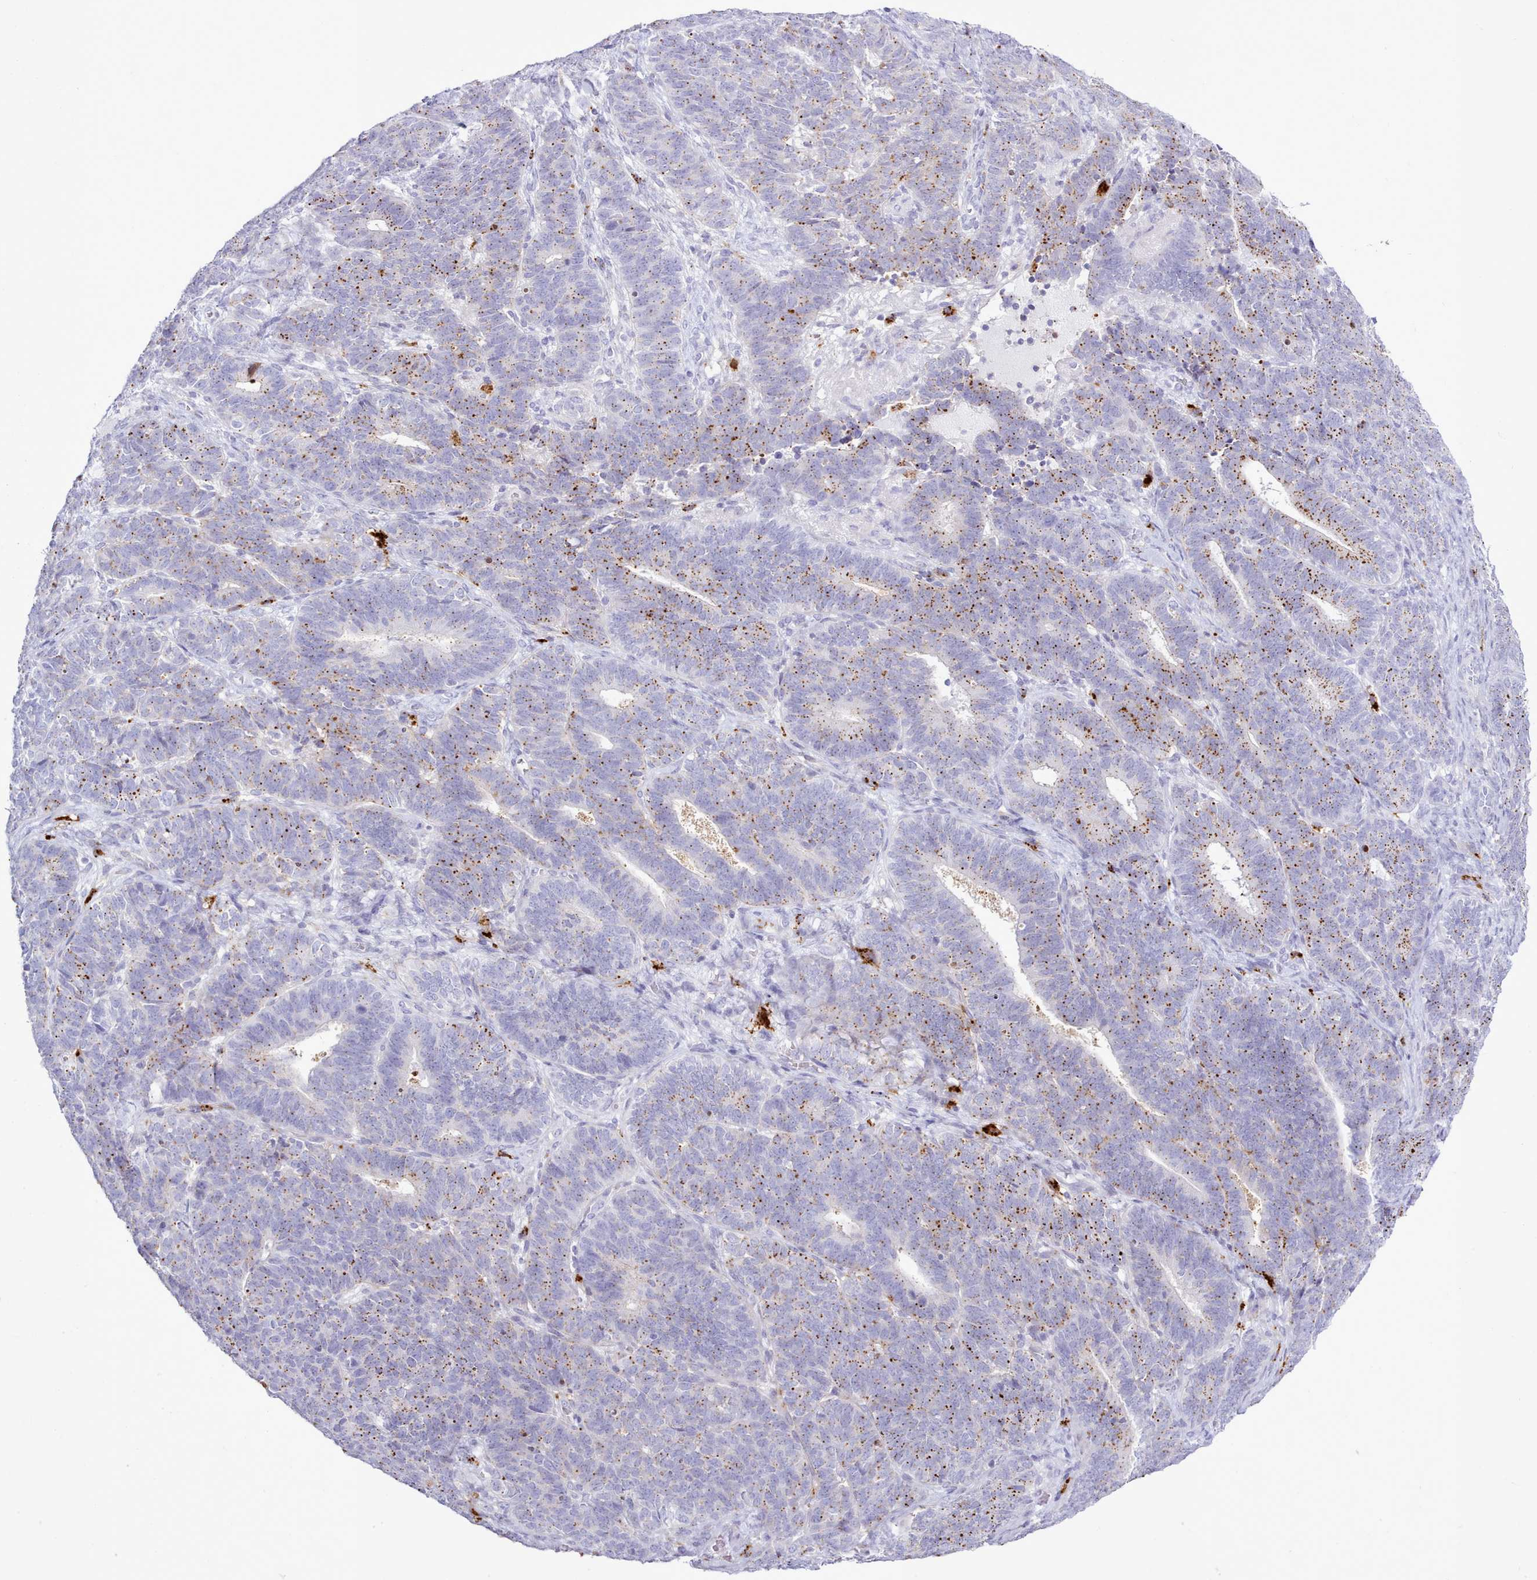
{"staining": {"intensity": "moderate", "quantity": ">75%", "location": "cytoplasmic/membranous"}, "tissue": "endometrial cancer", "cell_type": "Tumor cells", "image_type": "cancer", "snomed": [{"axis": "morphology", "description": "Adenocarcinoma, NOS"}, {"axis": "topography", "description": "Endometrium"}], "caption": "Protein staining by immunohistochemistry reveals moderate cytoplasmic/membranous positivity in about >75% of tumor cells in endometrial cancer (adenocarcinoma). The protein of interest is stained brown, and the nuclei are stained in blue (DAB IHC with brightfield microscopy, high magnification).", "gene": "SRD5A1", "patient": {"sex": "female", "age": 70}}